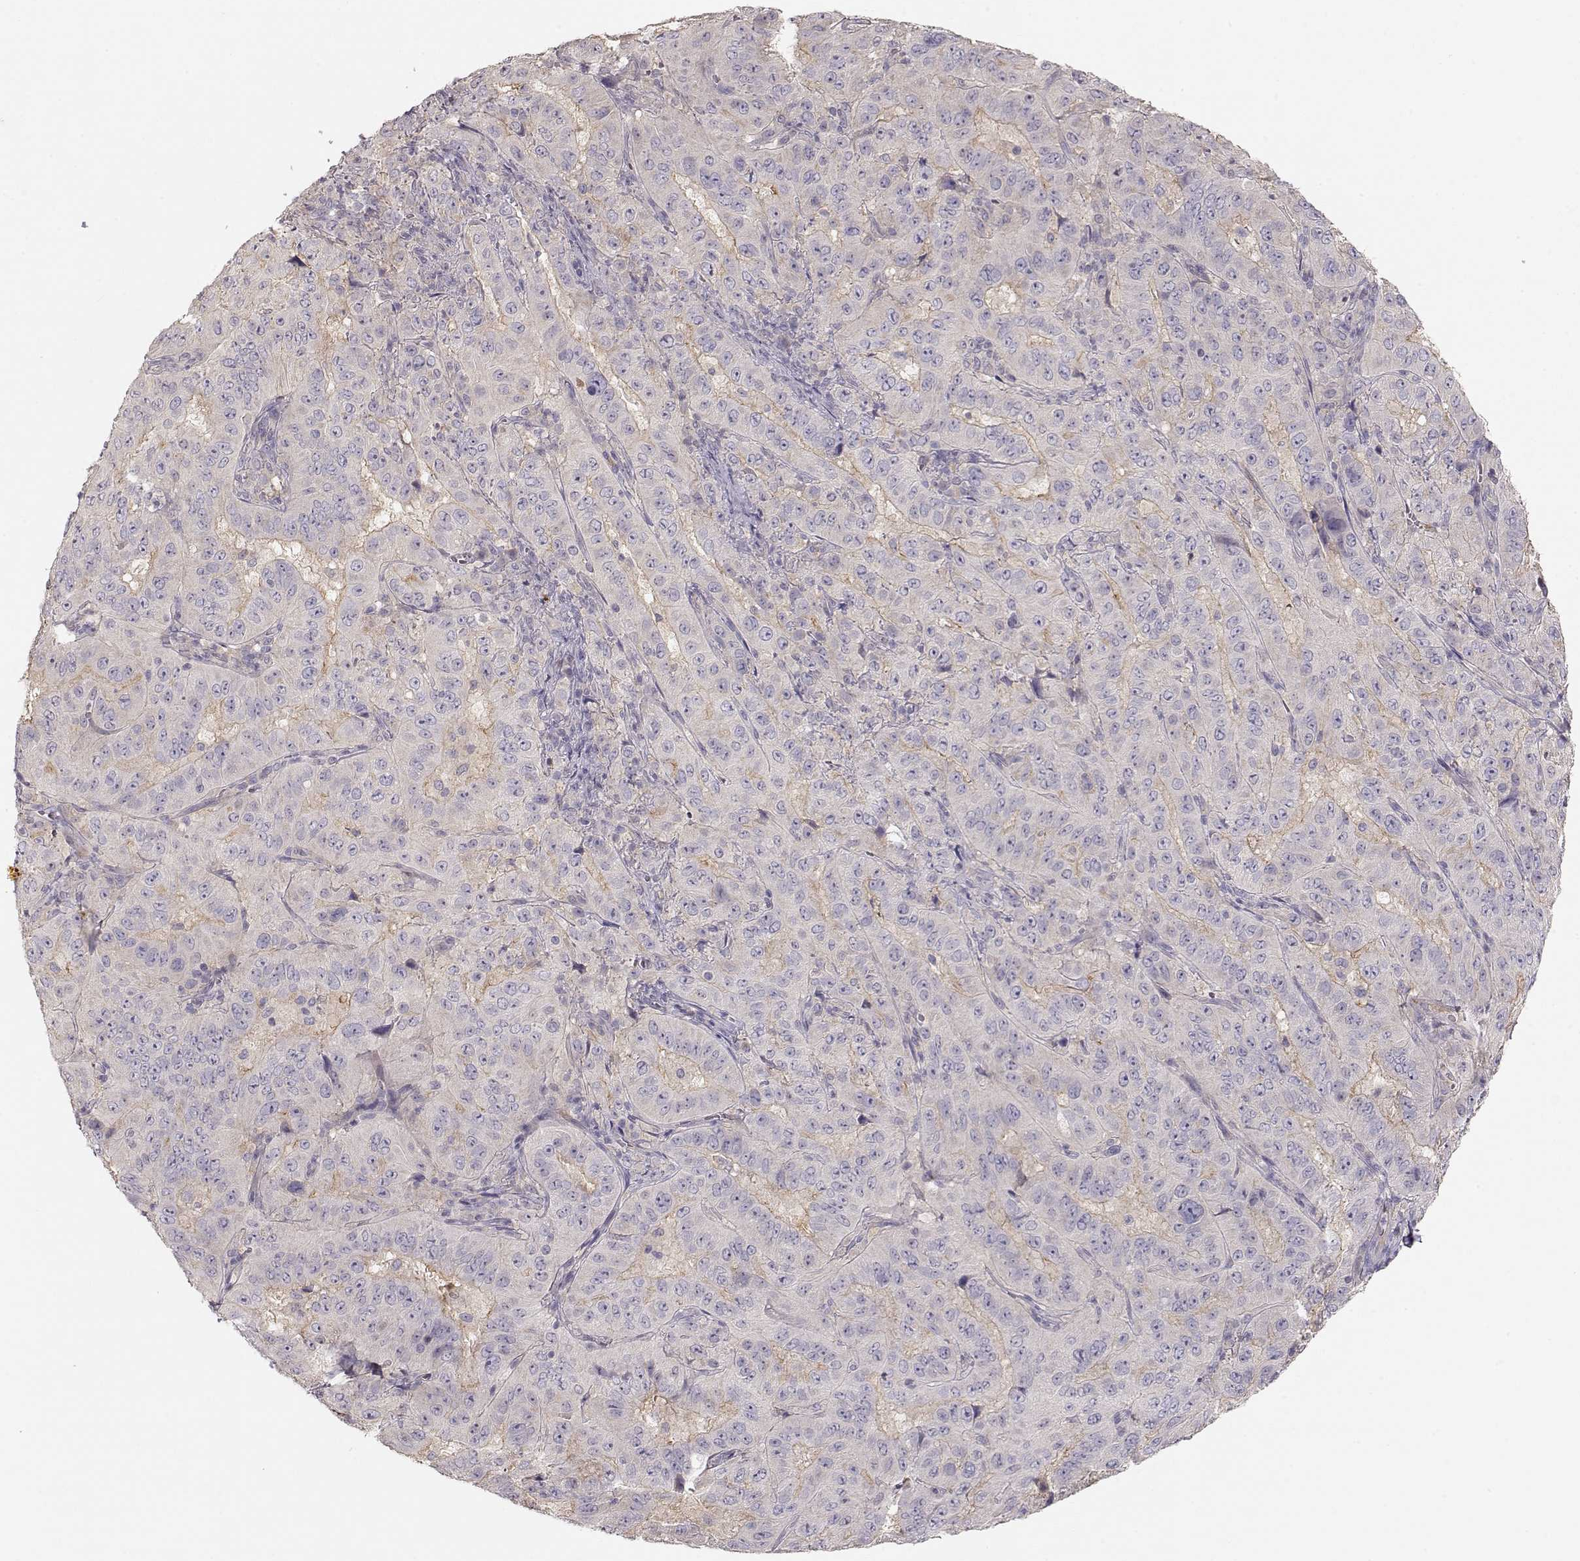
{"staining": {"intensity": "weak", "quantity": "<25%", "location": "cytoplasmic/membranous"}, "tissue": "pancreatic cancer", "cell_type": "Tumor cells", "image_type": "cancer", "snomed": [{"axis": "morphology", "description": "Adenocarcinoma, NOS"}, {"axis": "topography", "description": "Pancreas"}], "caption": "The photomicrograph demonstrates no significant staining in tumor cells of pancreatic cancer.", "gene": "ARHGAP8", "patient": {"sex": "male", "age": 63}}